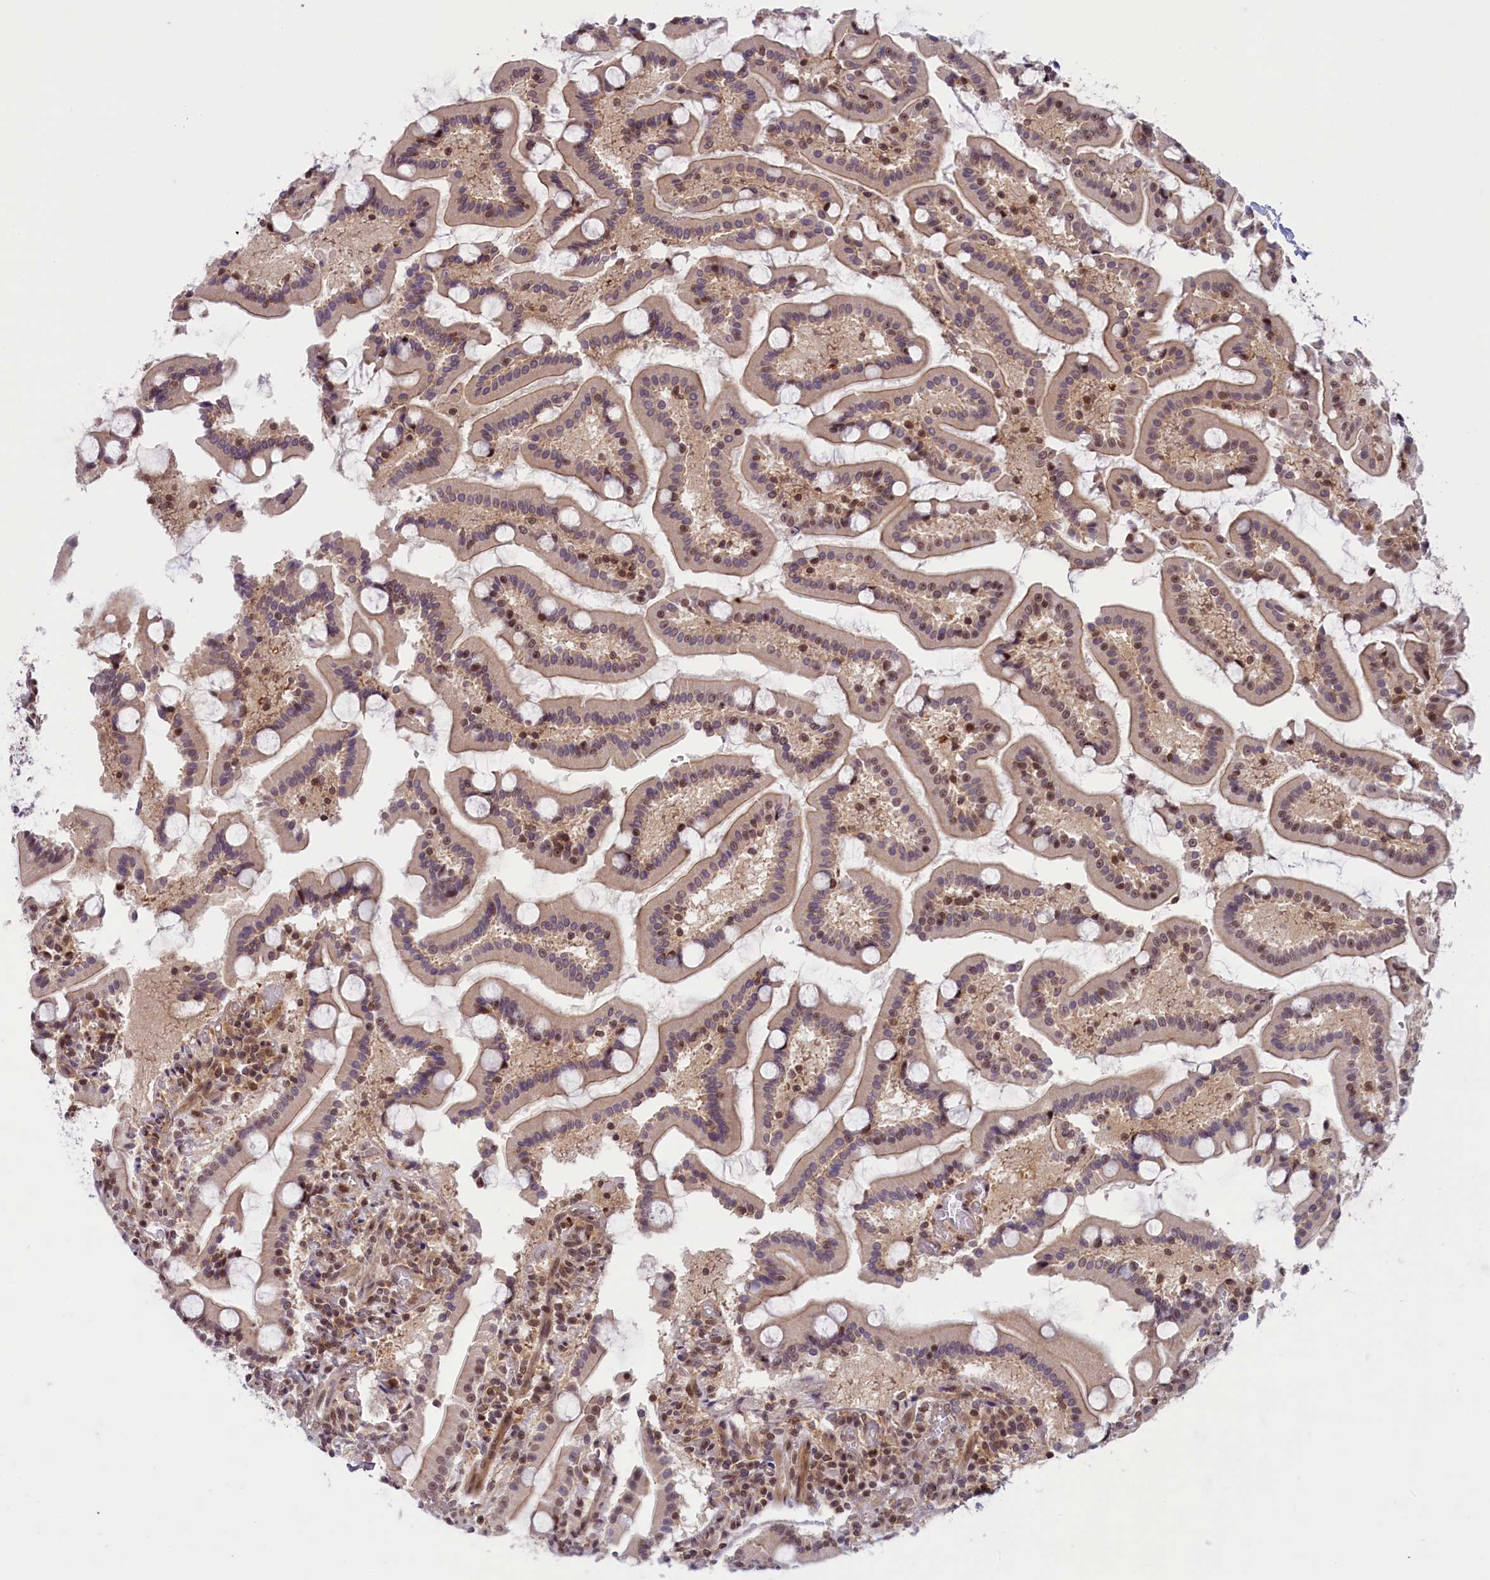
{"staining": {"intensity": "moderate", "quantity": "25%-75%", "location": "cytoplasmic/membranous,nuclear"}, "tissue": "duodenum", "cell_type": "Glandular cells", "image_type": "normal", "snomed": [{"axis": "morphology", "description": "Normal tissue, NOS"}, {"axis": "topography", "description": "Duodenum"}], "caption": "A brown stain highlights moderate cytoplasmic/membranous,nuclear expression of a protein in glandular cells of benign duodenum.", "gene": "FCHO1", "patient": {"sex": "male", "age": 55}}